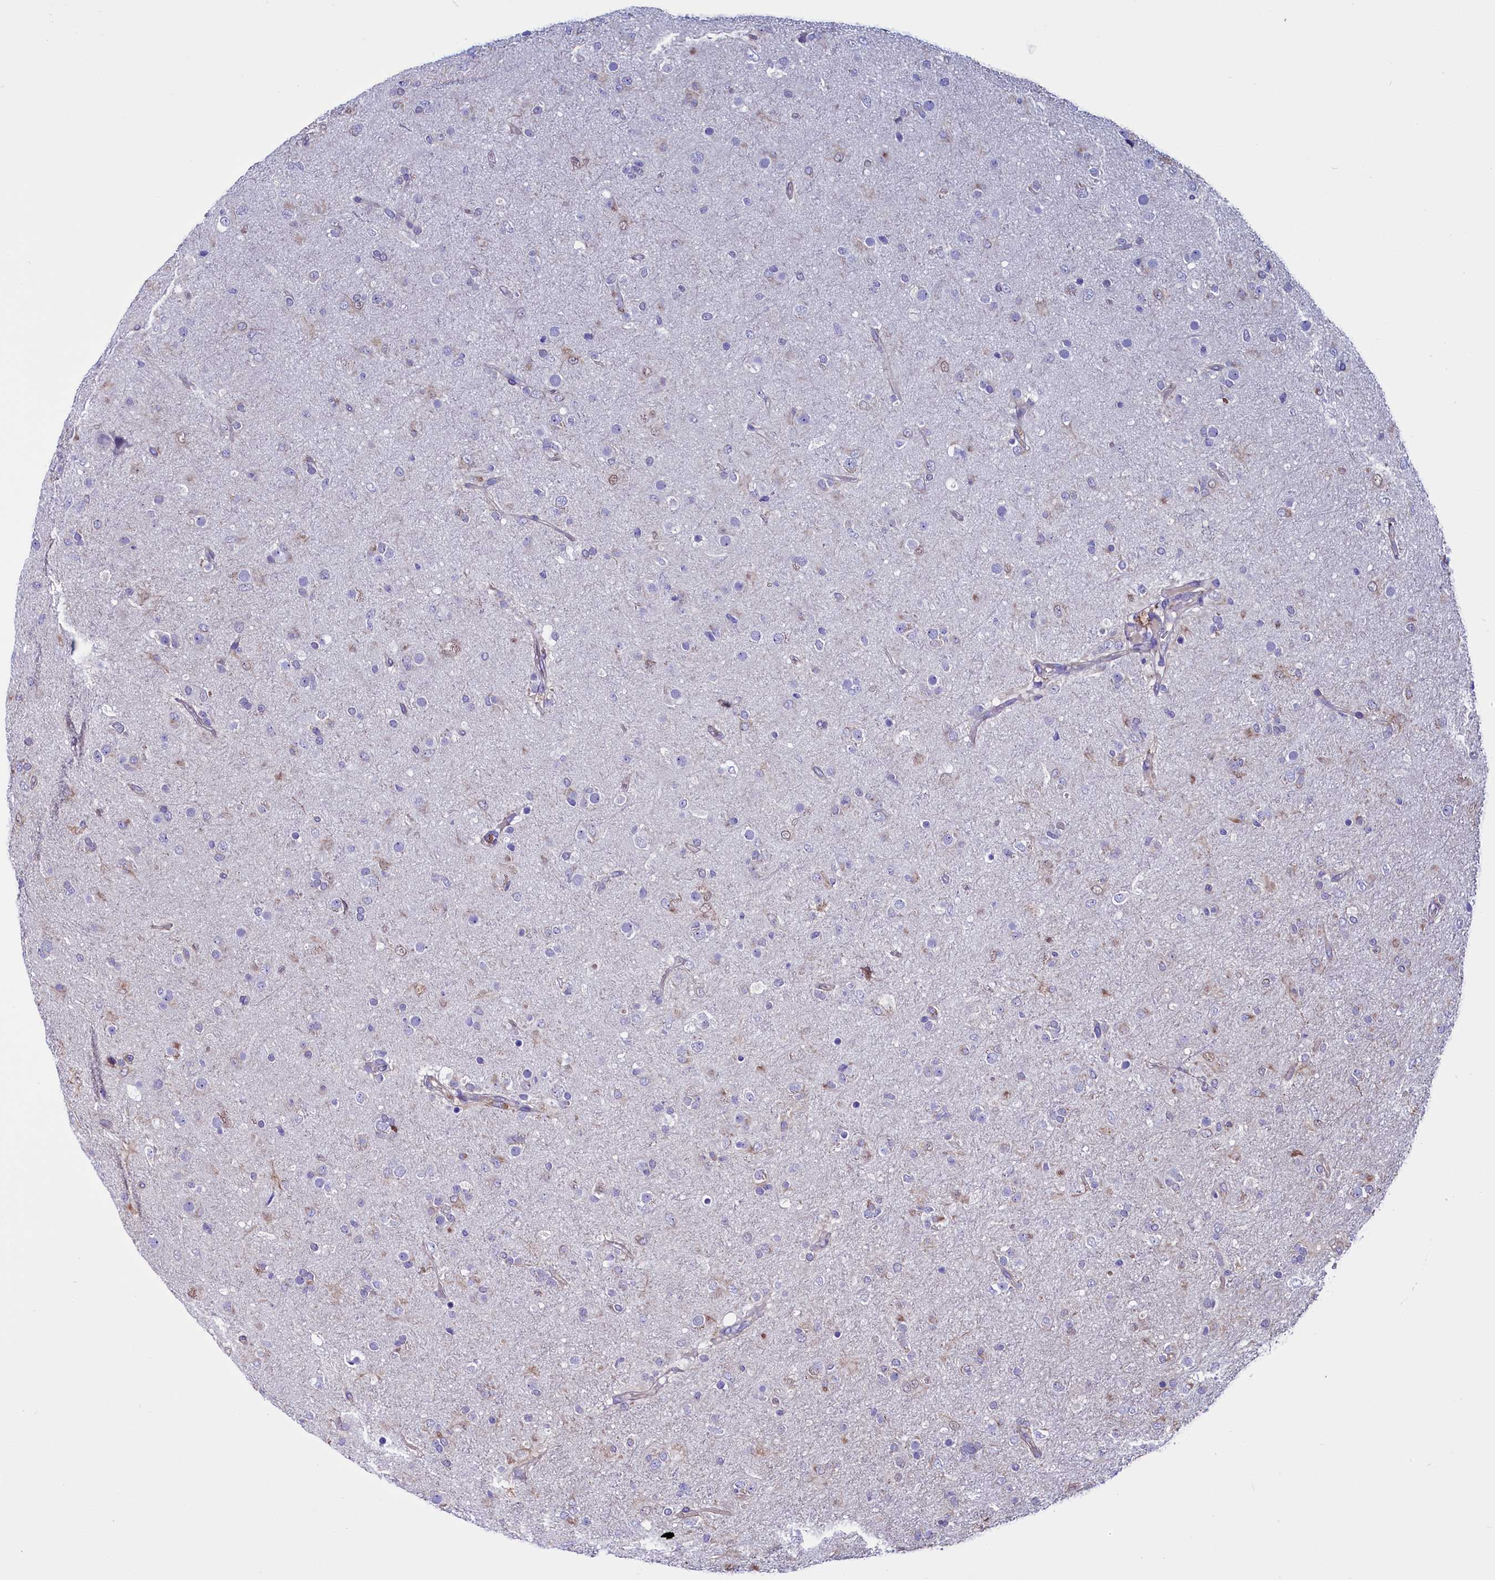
{"staining": {"intensity": "negative", "quantity": "none", "location": "none"}, "tissue": "glioma", "cell_type": "Tumor cells", "image_type": "cancer", "snomed": [{"axis": "morphology", "description": "Glioma, malignant, Low grade"}, {"axis": "topography", "description": "Brain"}], "caption": "The immunohistochemistry (IHC) histopathology image has no significant expression in tumor cells of glioma tissue. (DAB (3,3'-diaminobenzidine) immunohistochemistry with hematoxylin counter stain).", "gene": "PDILT", "patient": {"sex": "male", "age": 65}}